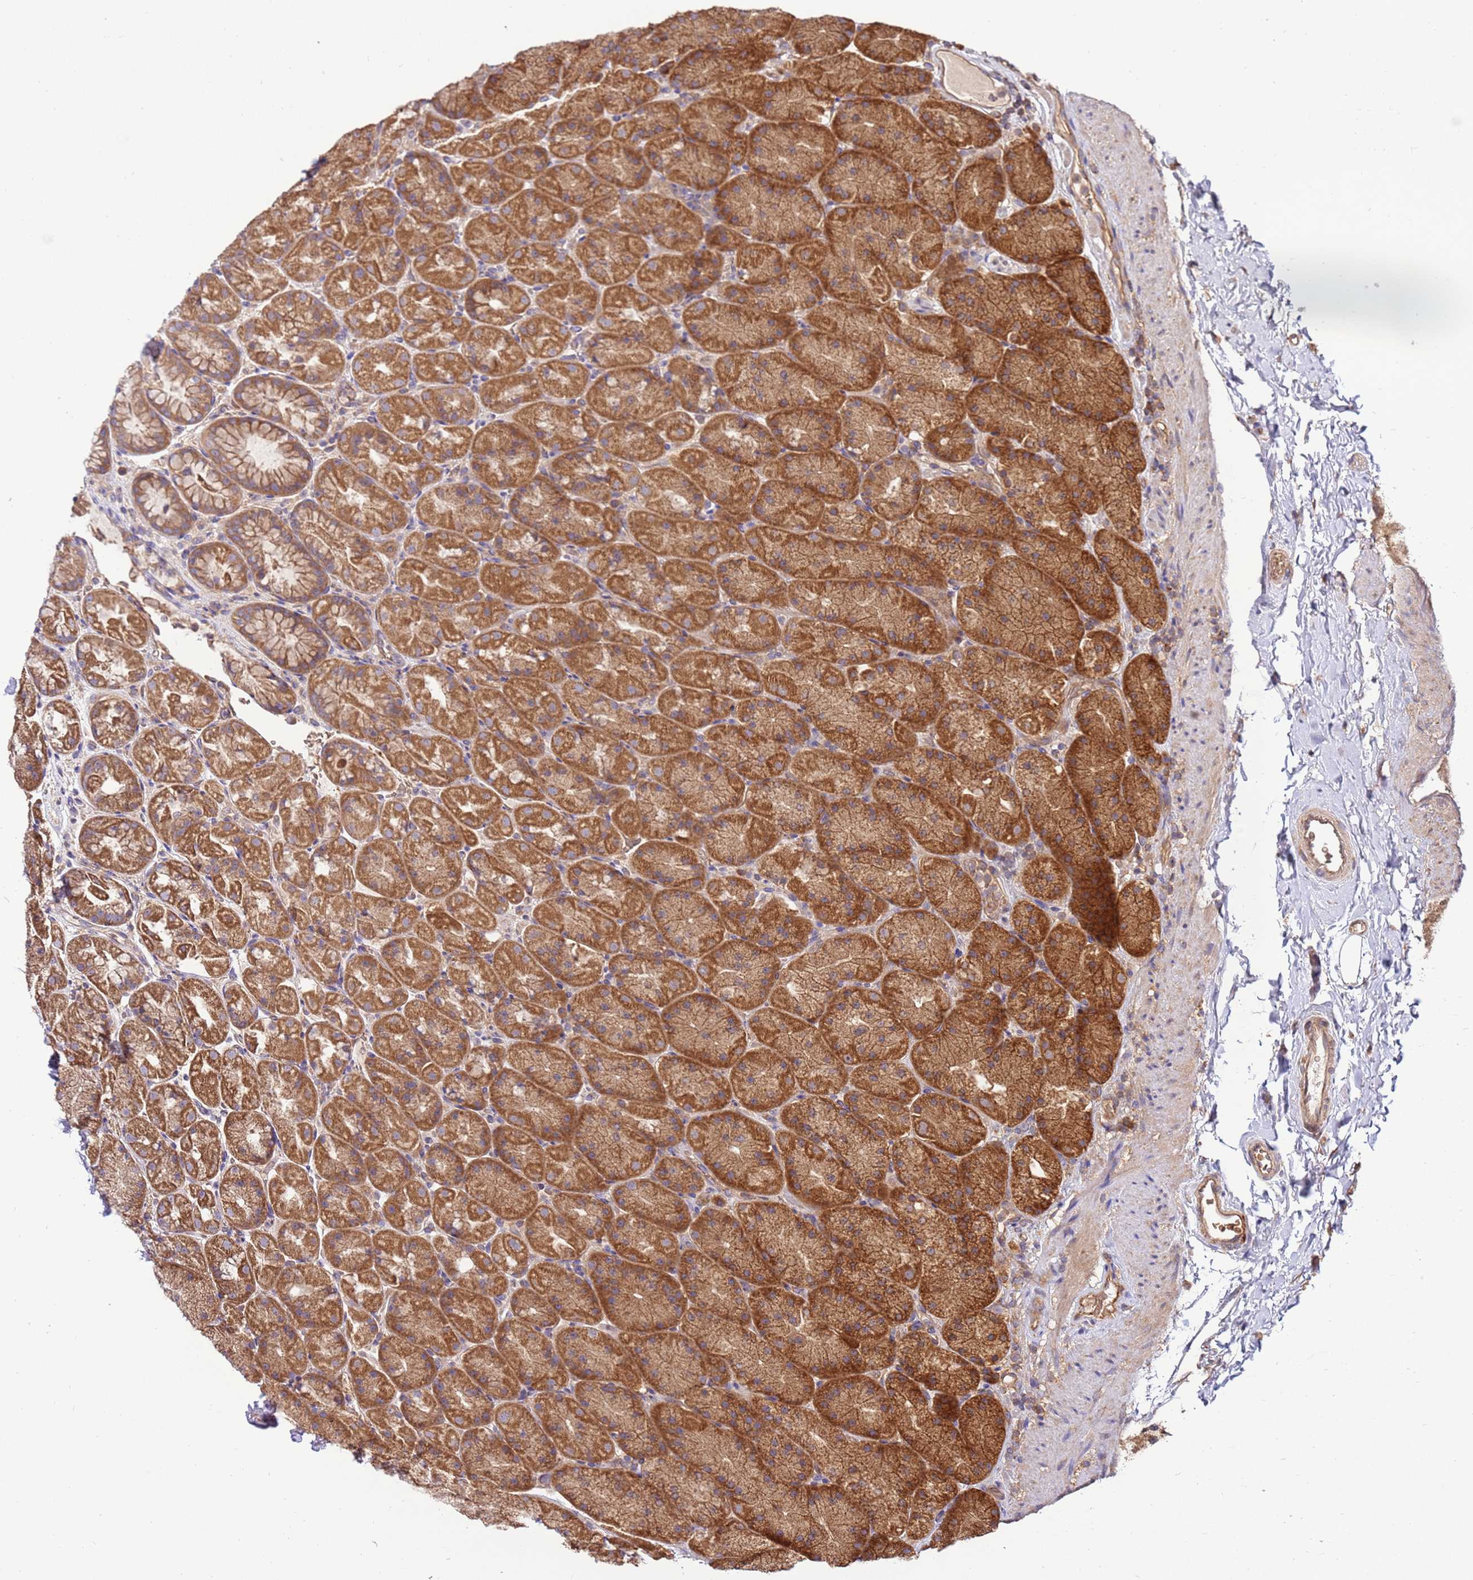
{"staining": {"intensity": "strong", "quantity": ">75%", "location": "cytoplasmic/membranous"}, "tissue": "stomach", "cell_type": "Glandular cells", "image_type": "normal", "snomed": [{"axis": "morphology", "description": "Normal tissue, NOS"}, {"axis": "topography", "description": "Stomach, upper"}, {"axis": "topography", "description": "Stomach, lower"}], "caption": "This histopathology image demonstrates unremarkable stomach stained with immunohistochemistry to label a protein in brown. The cytoplasmic/membranous of glandular cells show strong positivity for the protein. Nuclei are counter-stained blue.", "gene": "SLC44A5", "patient": {"sex": "male", "age": 67}}